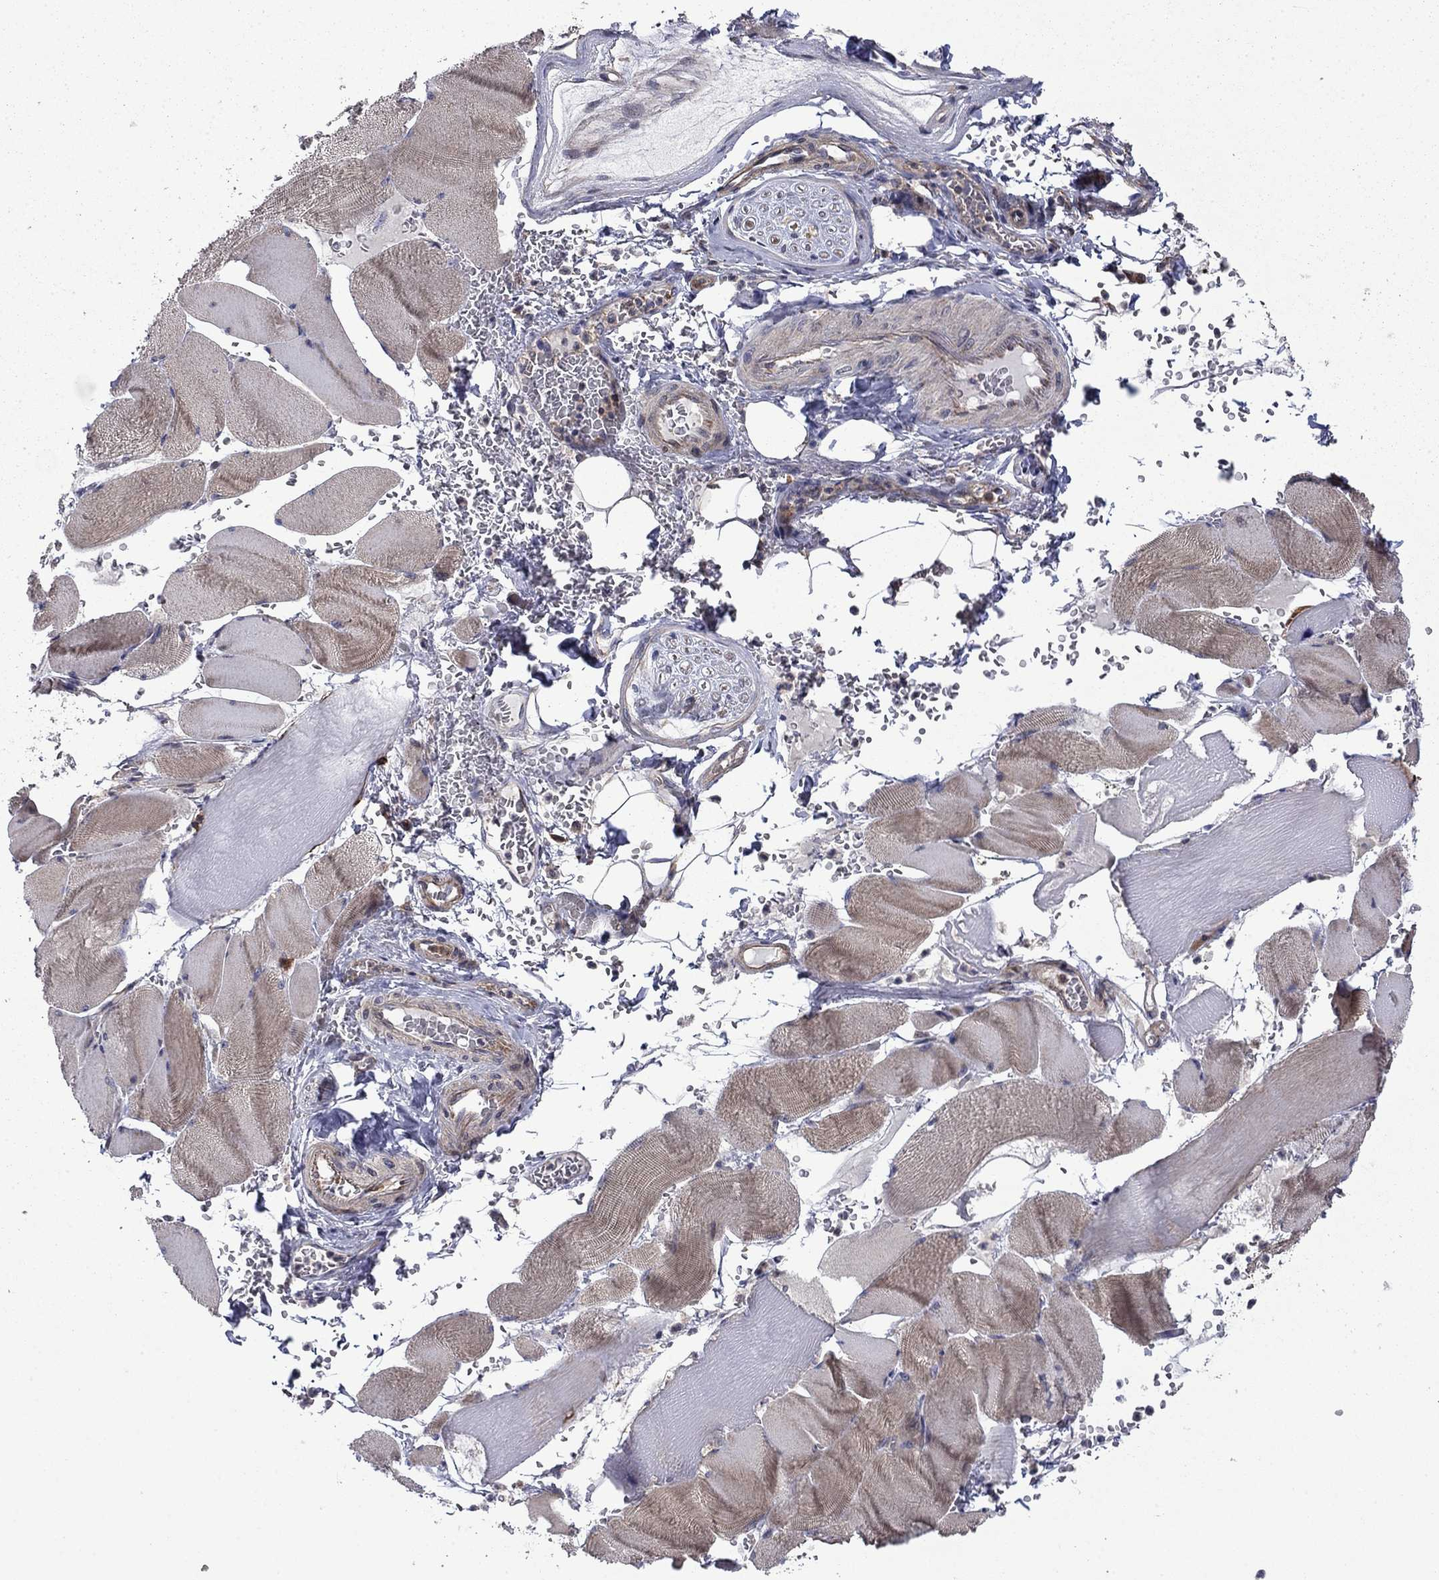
{"staining": {"intensity": "moderate", "quantity": "<25%", "location": "cytoplasmic/membranous"}, "tissue": "skeletal muscle", "cell_type": "Myocytes", "image_type": "normal", "snomed": [{"axis": "morphology", "description": "Normal tissue, NOS"}, {"axis": "topography", "description": "Skeletal muscle"}], "caption": "Skeletal muscle stained with IHC displays moderate cytoplasmic/membranous positivity in approximately <25% of myocytes. (DAB (3,3'-diaminobenzidine) IHC, brown staining for protein, blue staining for nuclei).", "gene": "TPMT", "patient": {"sex": "male", "age": 56}}